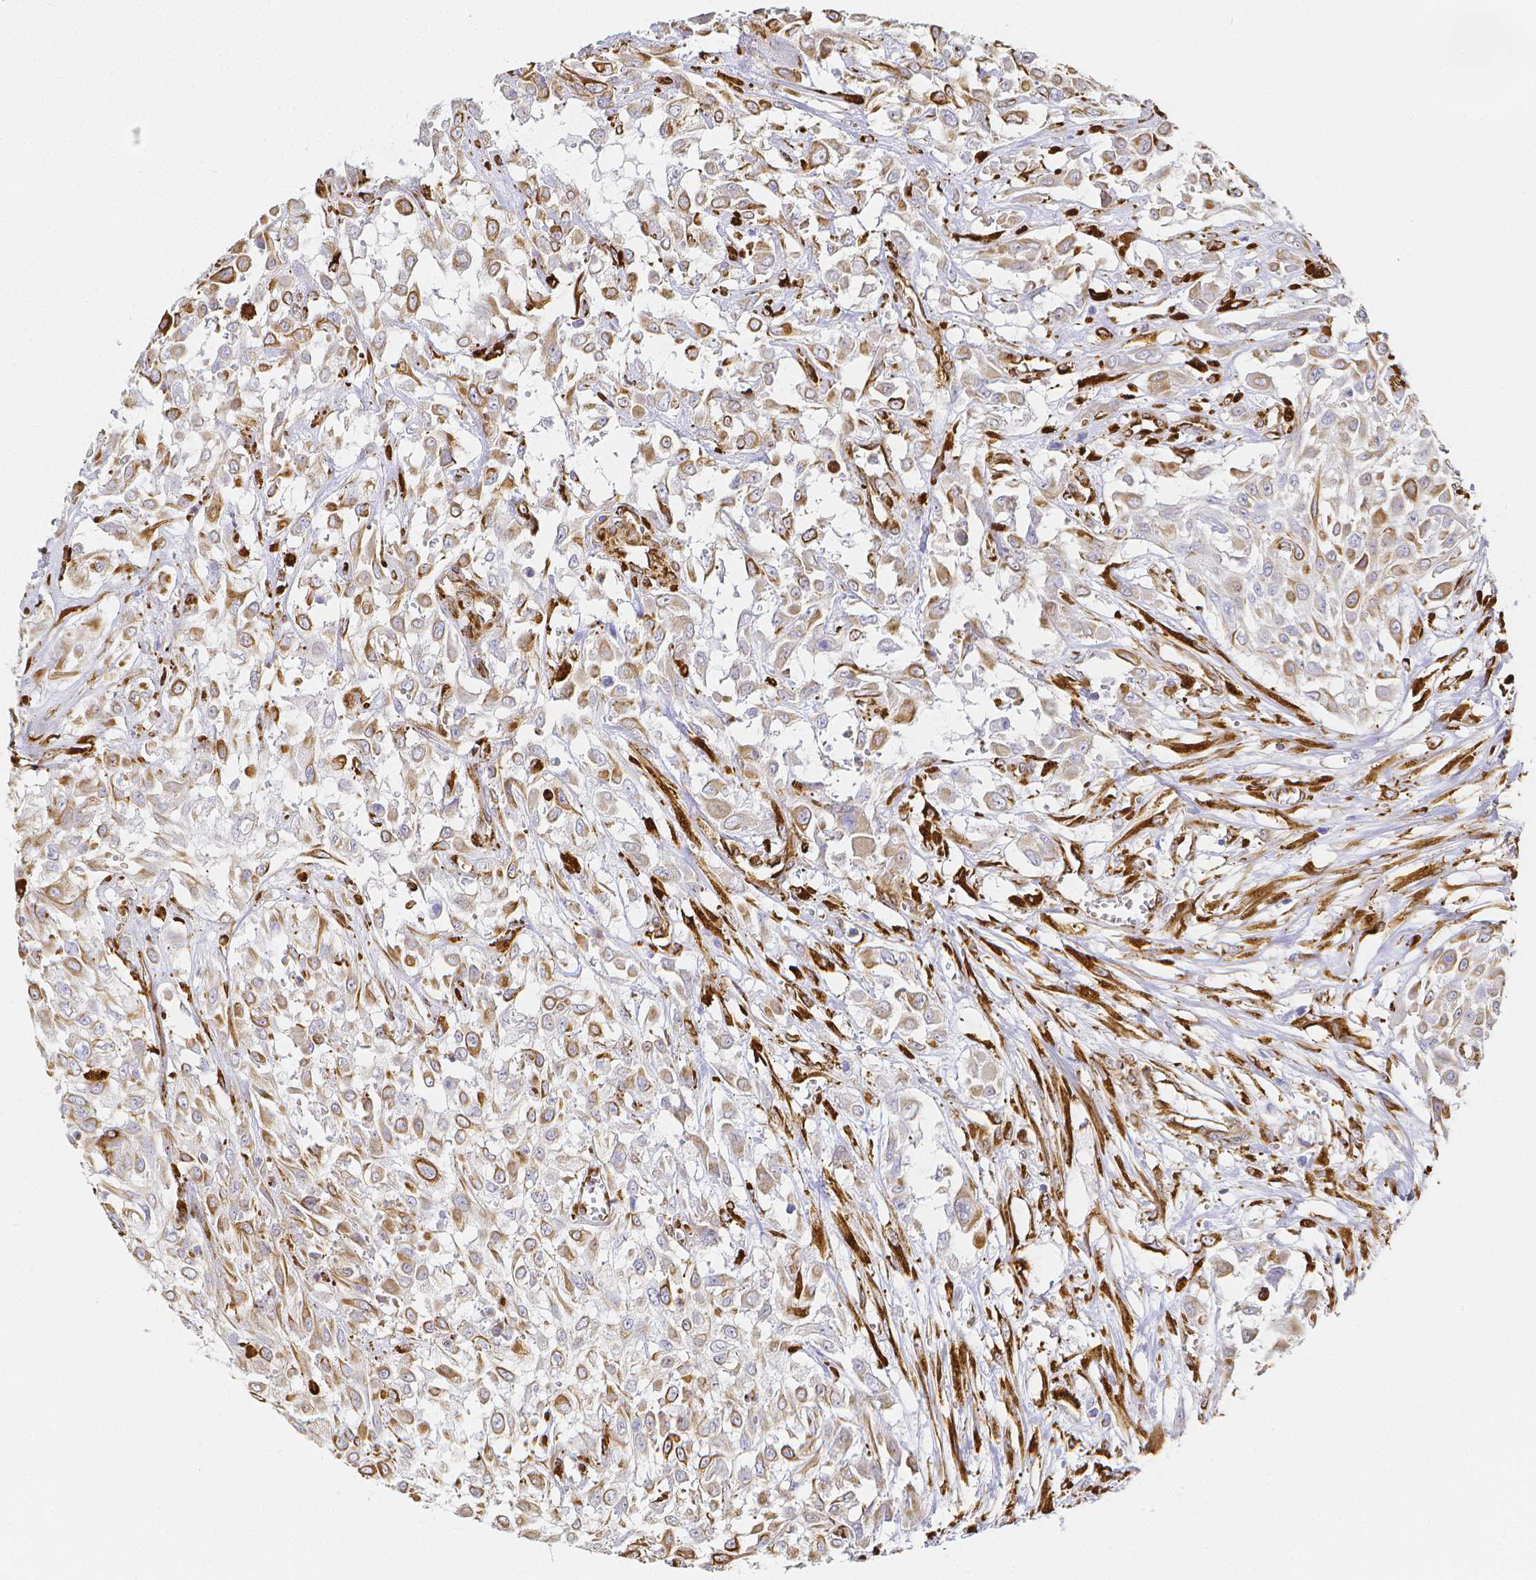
{"staining": {"intensity": "weak", "quantity": ">75%", "location": "cytoplasmic/membranous"}, "tissue": "urothelial cancer", "cell_type": "Tumor cells", "image_type": "cancer", "snomed": [{"axis": "morphology", "description": "Urothelial carcinoma, High grade"}, {"axis": "topography", "description": "Urinary bladder"}], "caption": "High-power microscopy captured an immunohistochemistry (IHC) photomicrograph of high-grade urothelial carcinoma, revealing weak cytoplasmic/membranous positivity in about >75% of tumor cells. (Brightfield microscopy of DAB IHC at high magnification).", "gene": "SMURF1", "patient": {"sex": "male", "age": 57}}